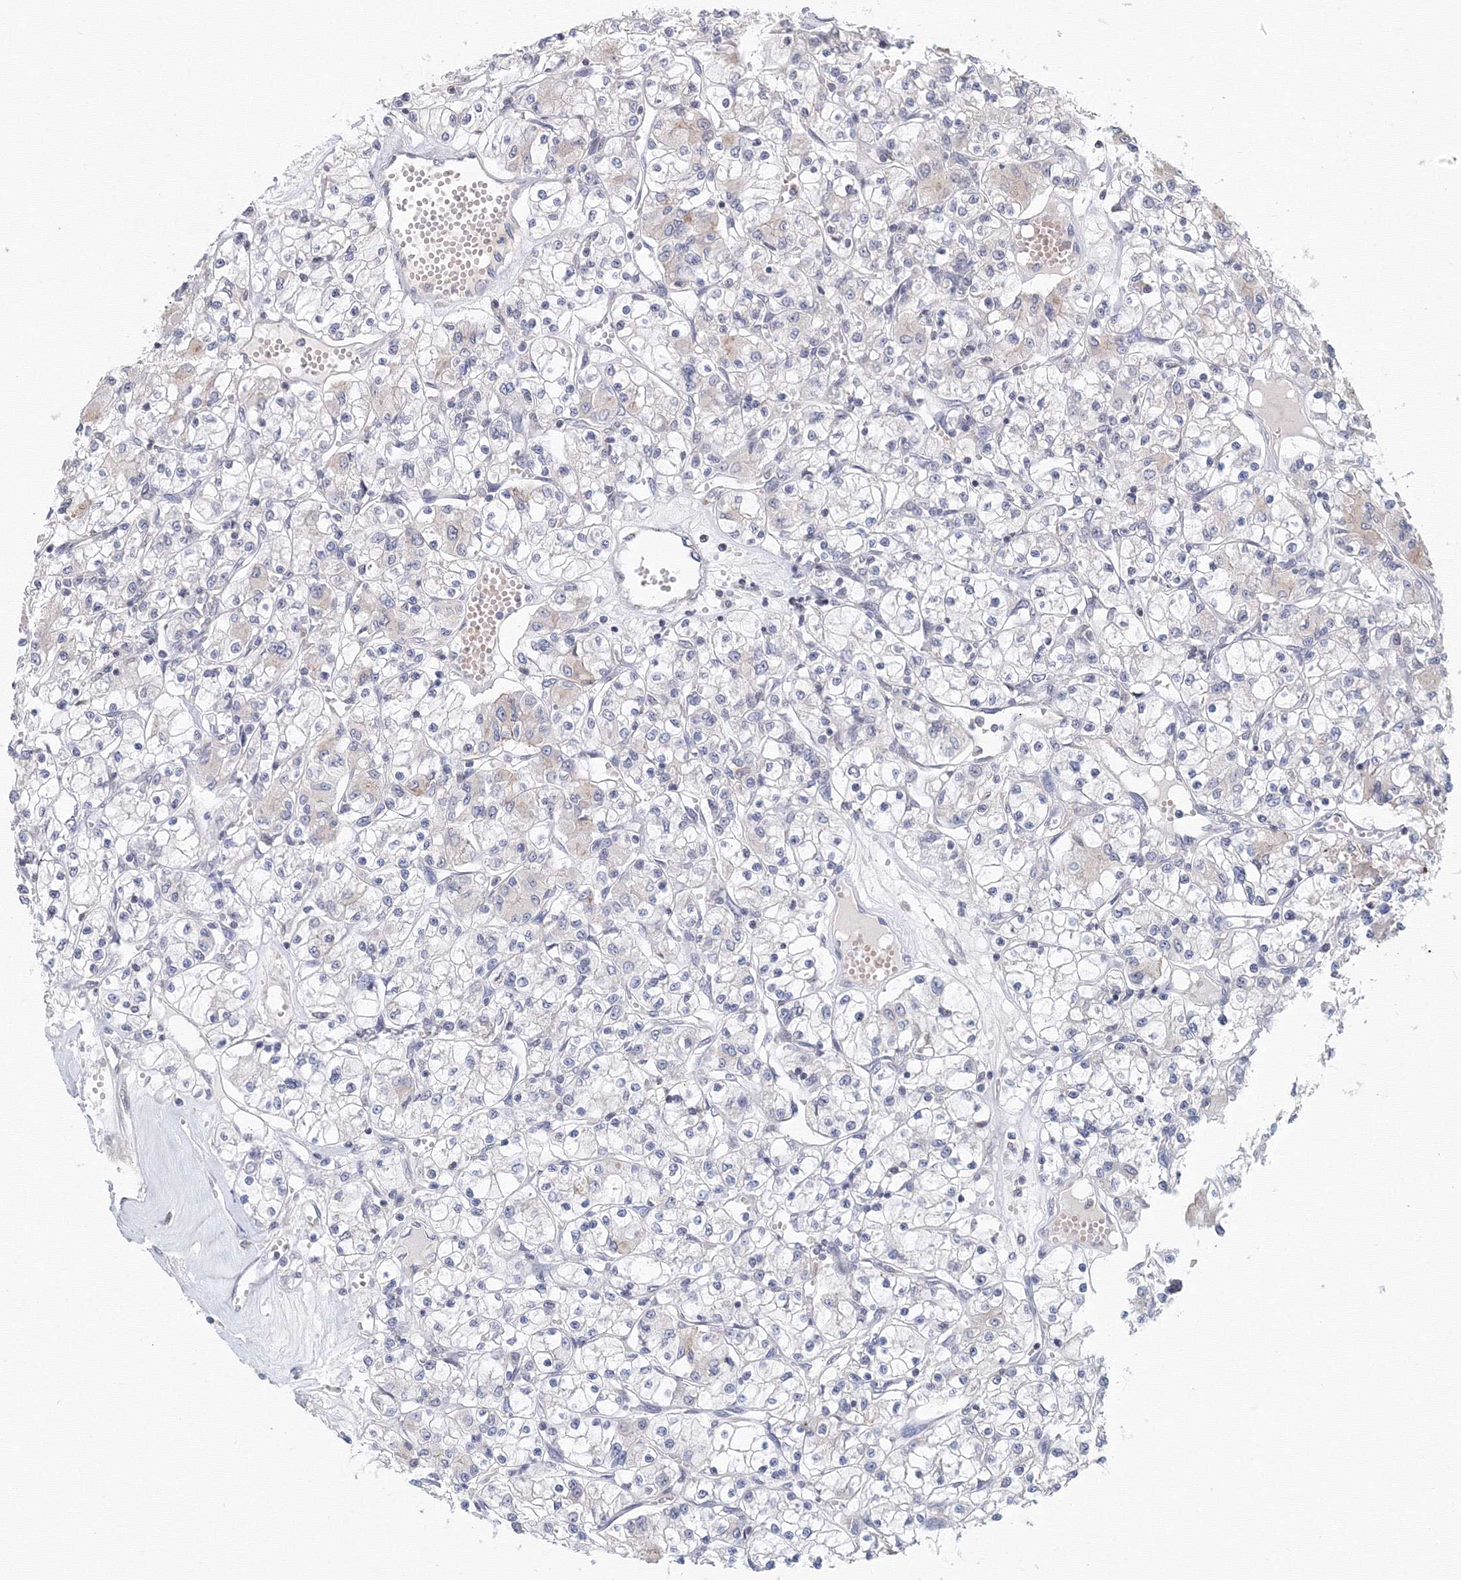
{"staining": {"intensity": "negative", "quantity": "none", "location": "none"}, "tissue": "renal cancer", "cell_type": "Tumor cells", "image_type": "cancer", "snomed": [{"axis": "morphology", "description": "Adenocarcinoma, NOS"}, {"axis": "topography", "description": "Kidney"}], "caption": "A high-resolution photomicrograph shows immunohistochemistry staining of renal adenocarcinoma, which shows no significant expression in tumor cells.", "gene": "SLC7A7", "patient": {"sex": "female", "age": 59}}